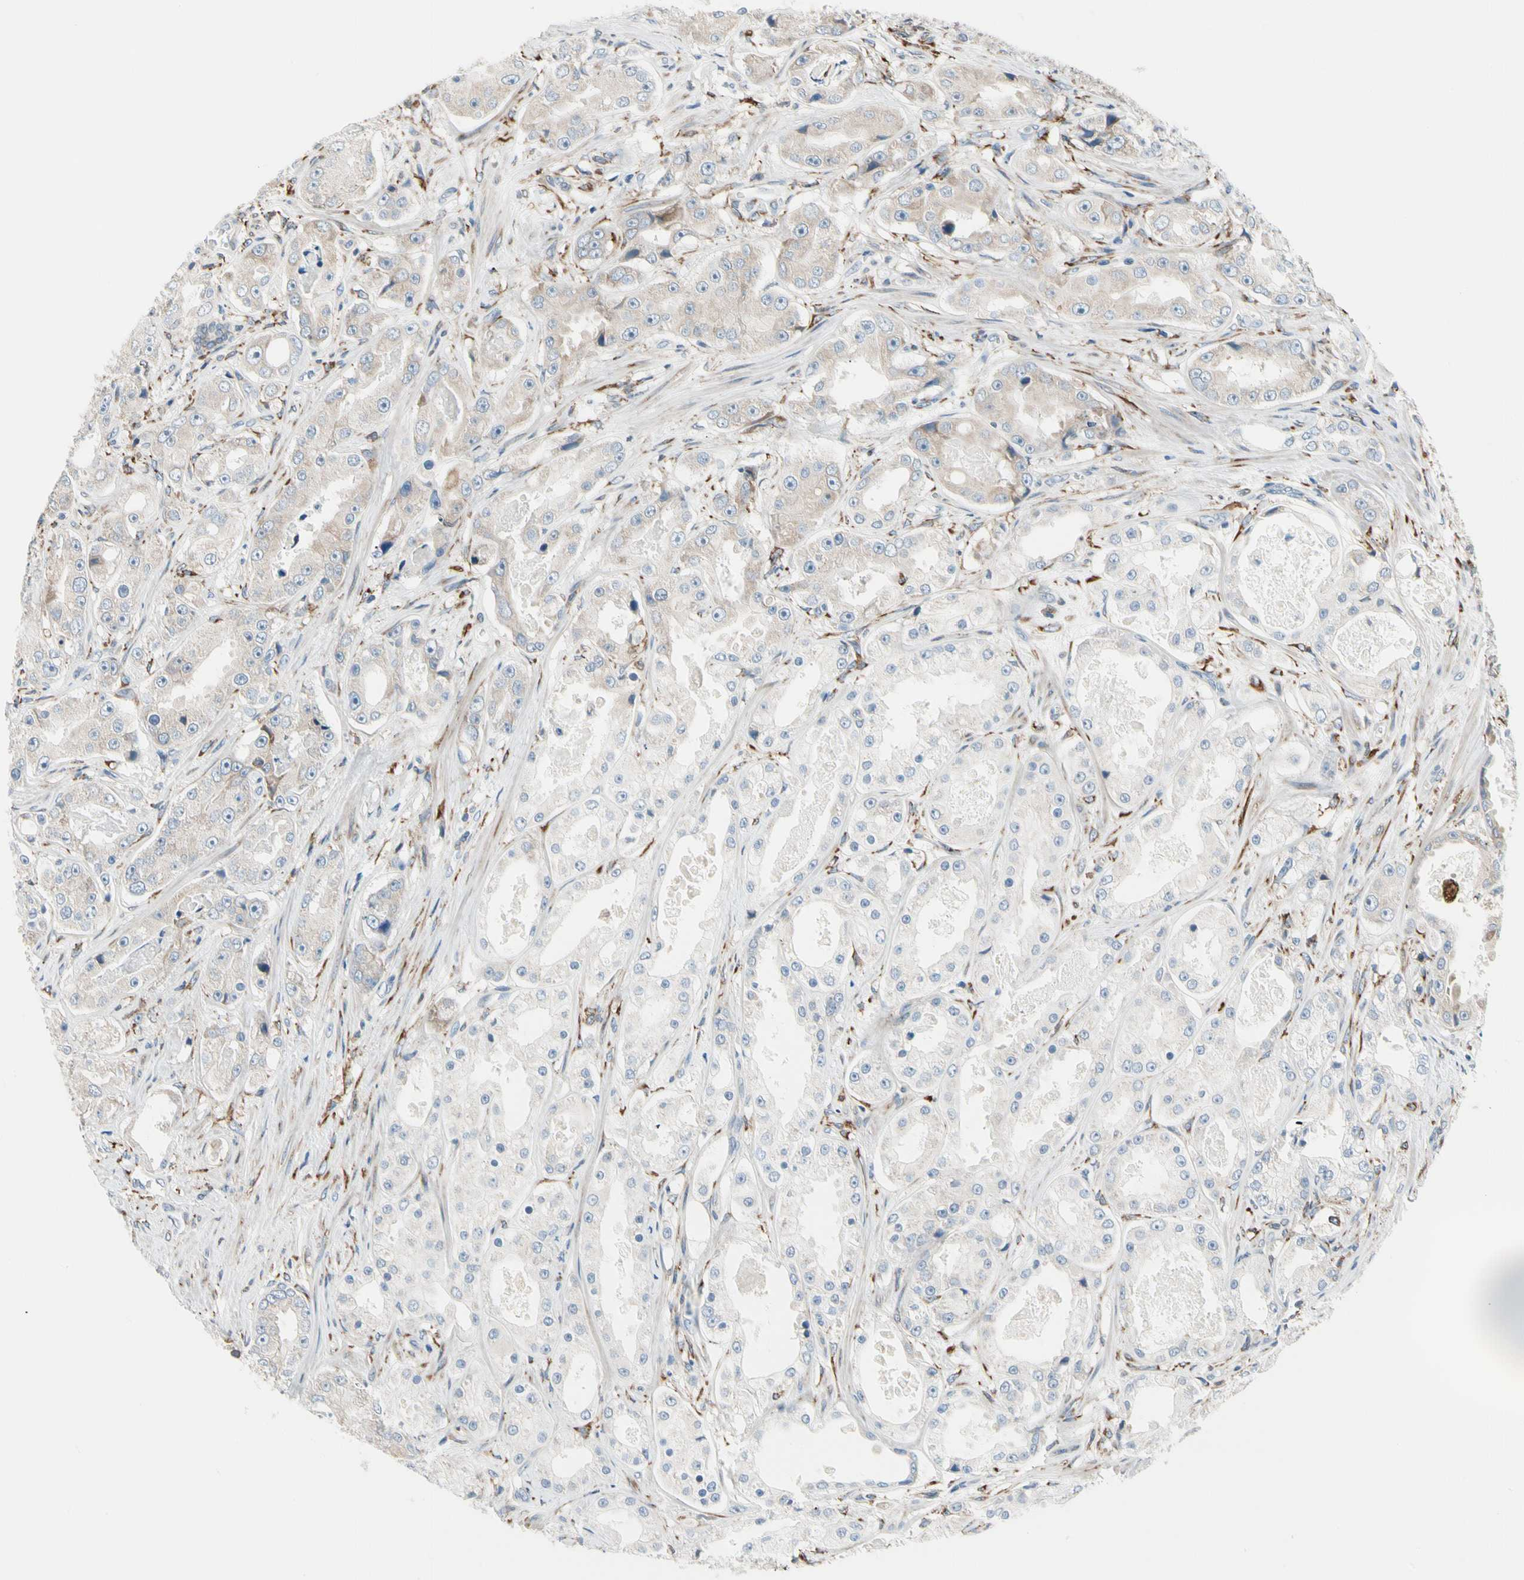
{"staining": {"intensity": "weak", "quantity": "<25%", "location": "cytoplasmic/membranous"}, "tissue": "prostate cancer", "cell_type": "Tumor cells", "image_type": "cancer", "snomed": [{"axis": "morphology", "description": "Adenocarcinoma, High grade"}, {"axis": "topography", "description": "Prostate"}], "caption": "Immunohistochemical staining of human prostate cancer demonstrates no significant positivity in tumor cells.", "gene": "LRPAP1", "patient": {"sex": "male", "age": 73}}